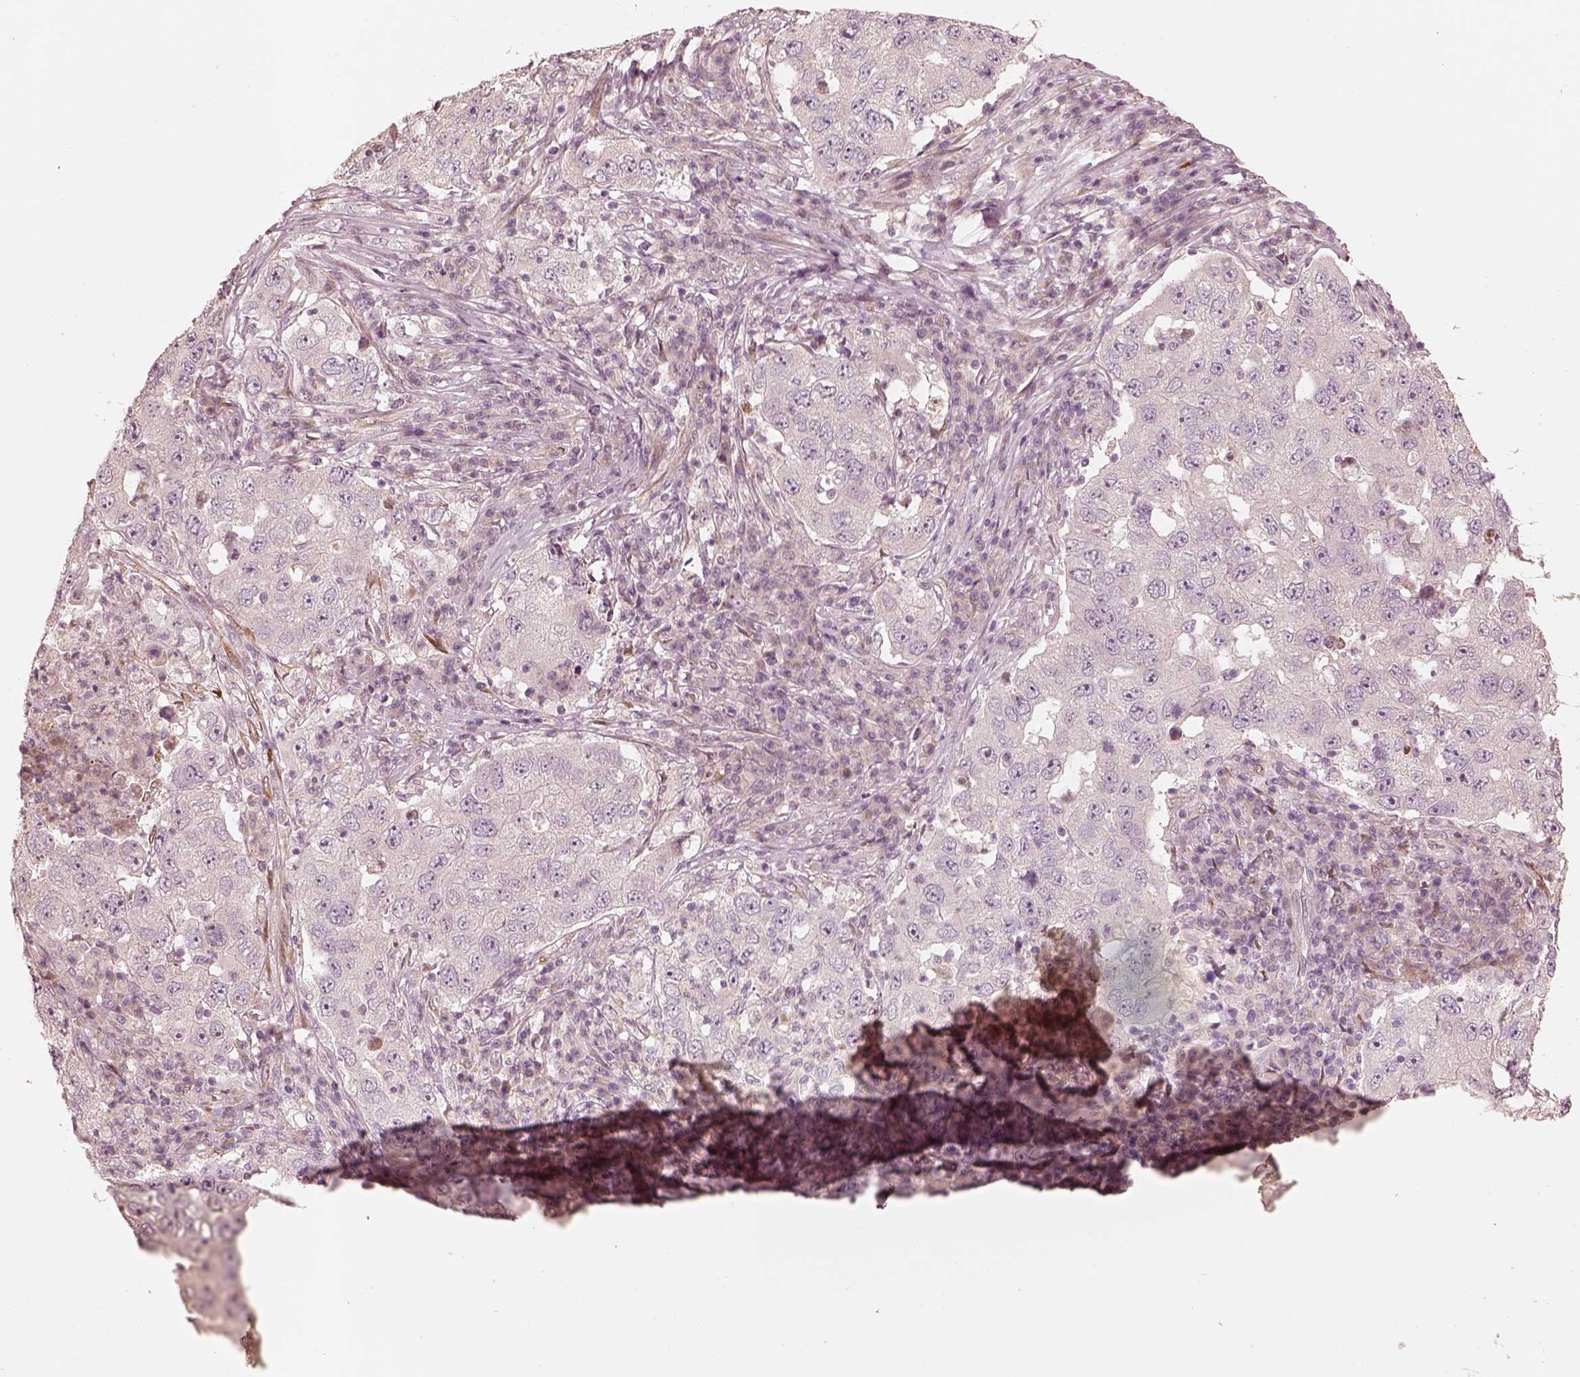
{"staining": {"intensity": "negative", "quantity": "none", "location": "none"}, "tissue": "lung cancer", "cell_type": "Tumor cells", "image_type": "cancer", "snomed": [{"axis": "morphology", "description": "Adenocarcinoma, NOS"}, {"axis": "topography", "description": "Lung"}], "caption": "A high-resolution histopathology image shows immunohistochemistry staining of lung cancer, which displays no significant staining in tumor cells.", "gene": "WLS", "patient": {"sex": "male", "age": 73}}